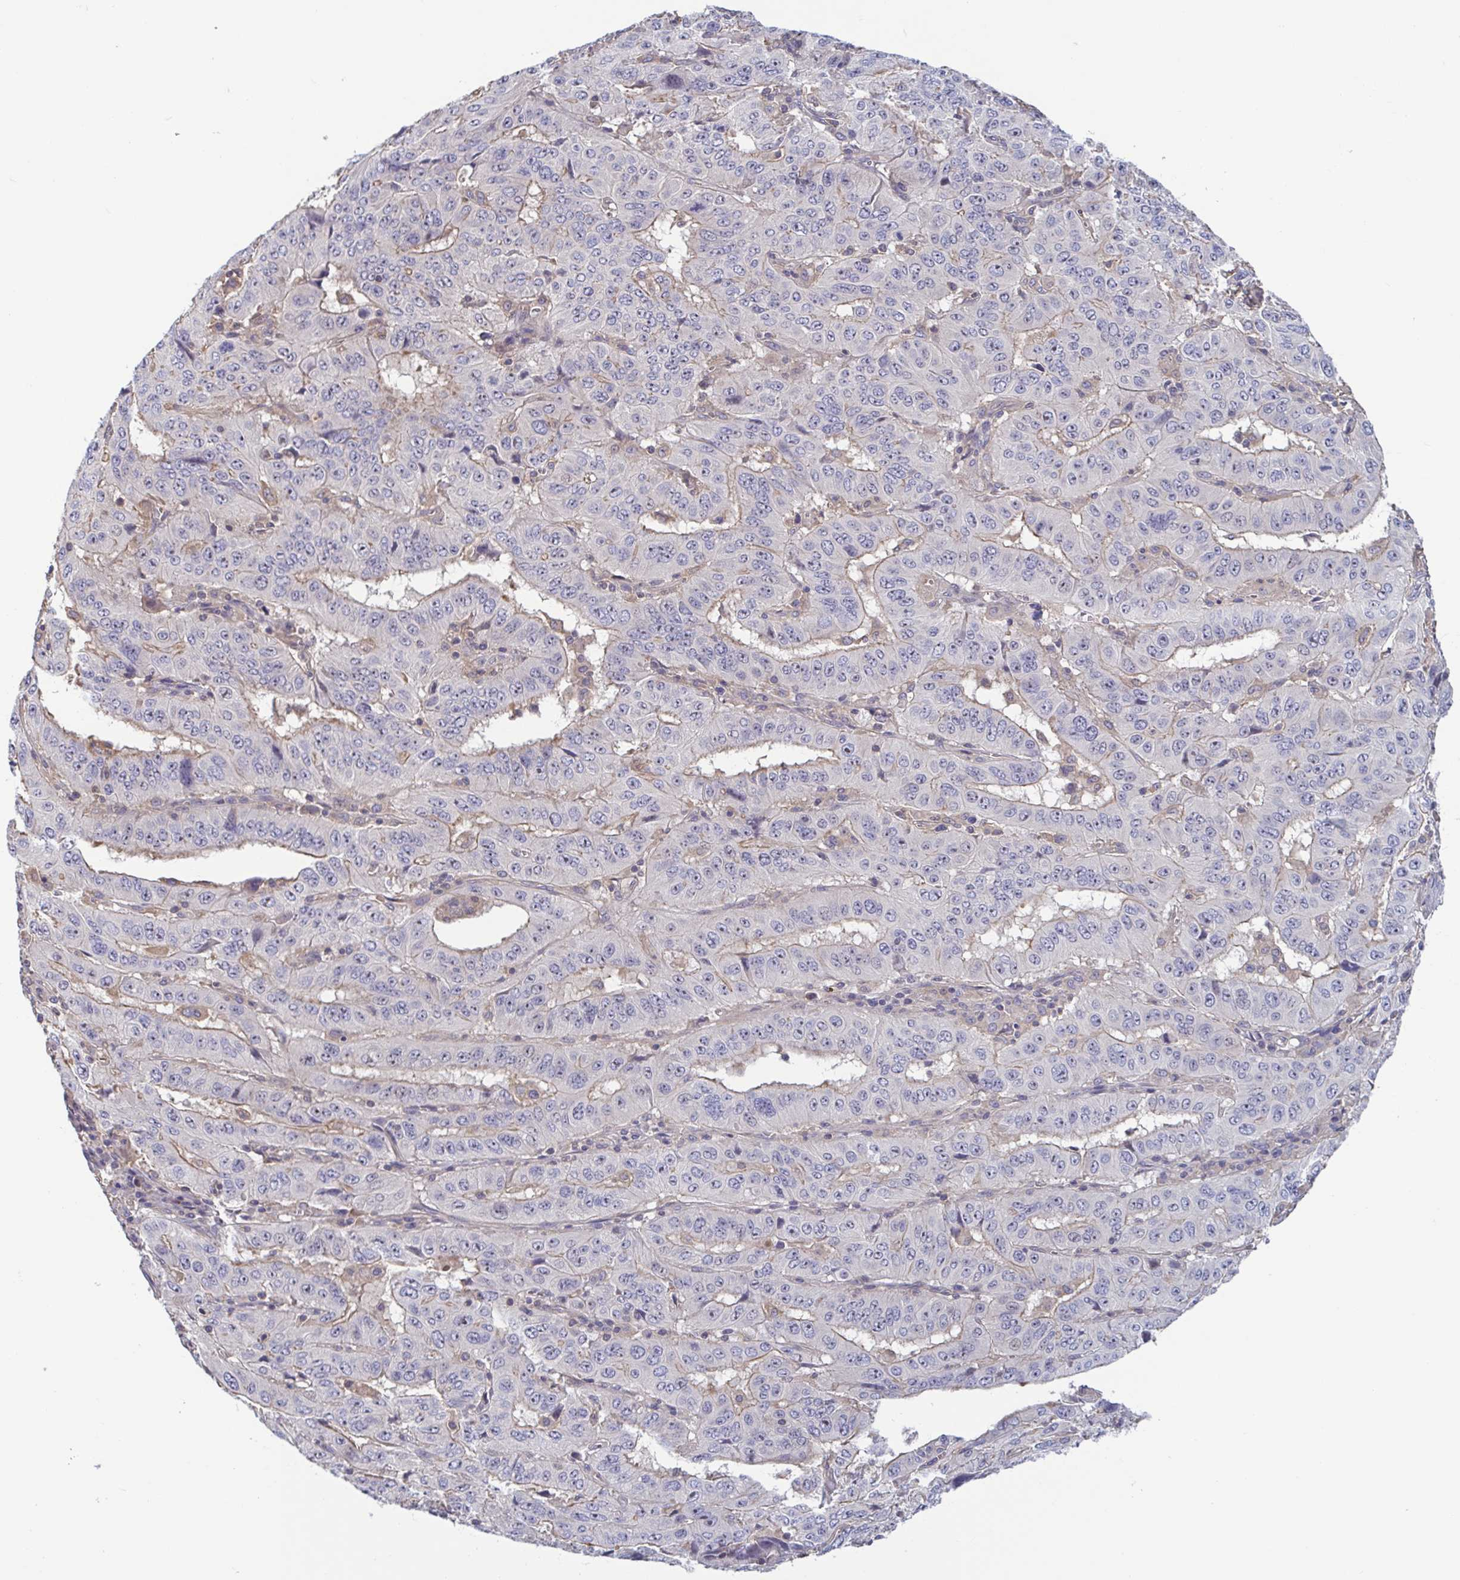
{"staining": {"intensity": "negative", "quantity": "none", "location": "none"}, "tissue": "pancreatic cancer", "cell_type": "Tumor cells", "image_type": "cancer", "snomed": [{"axis": "morphology", "description": "Adenocarcinoma, NOS"}, {"axis": "topography", "description": "Pancreas"}], "caption": "Tumor cells are negative for brown protein staining in pancreatic adenocarcinoma. (Stains: DAB immunohistochemistry (IHC) with hematoxylin counter stain, Microscopy: brightfield microscopy at high magnification).", "gene": "LRRC38", "patient": {"sex": "male", "age": 63}}